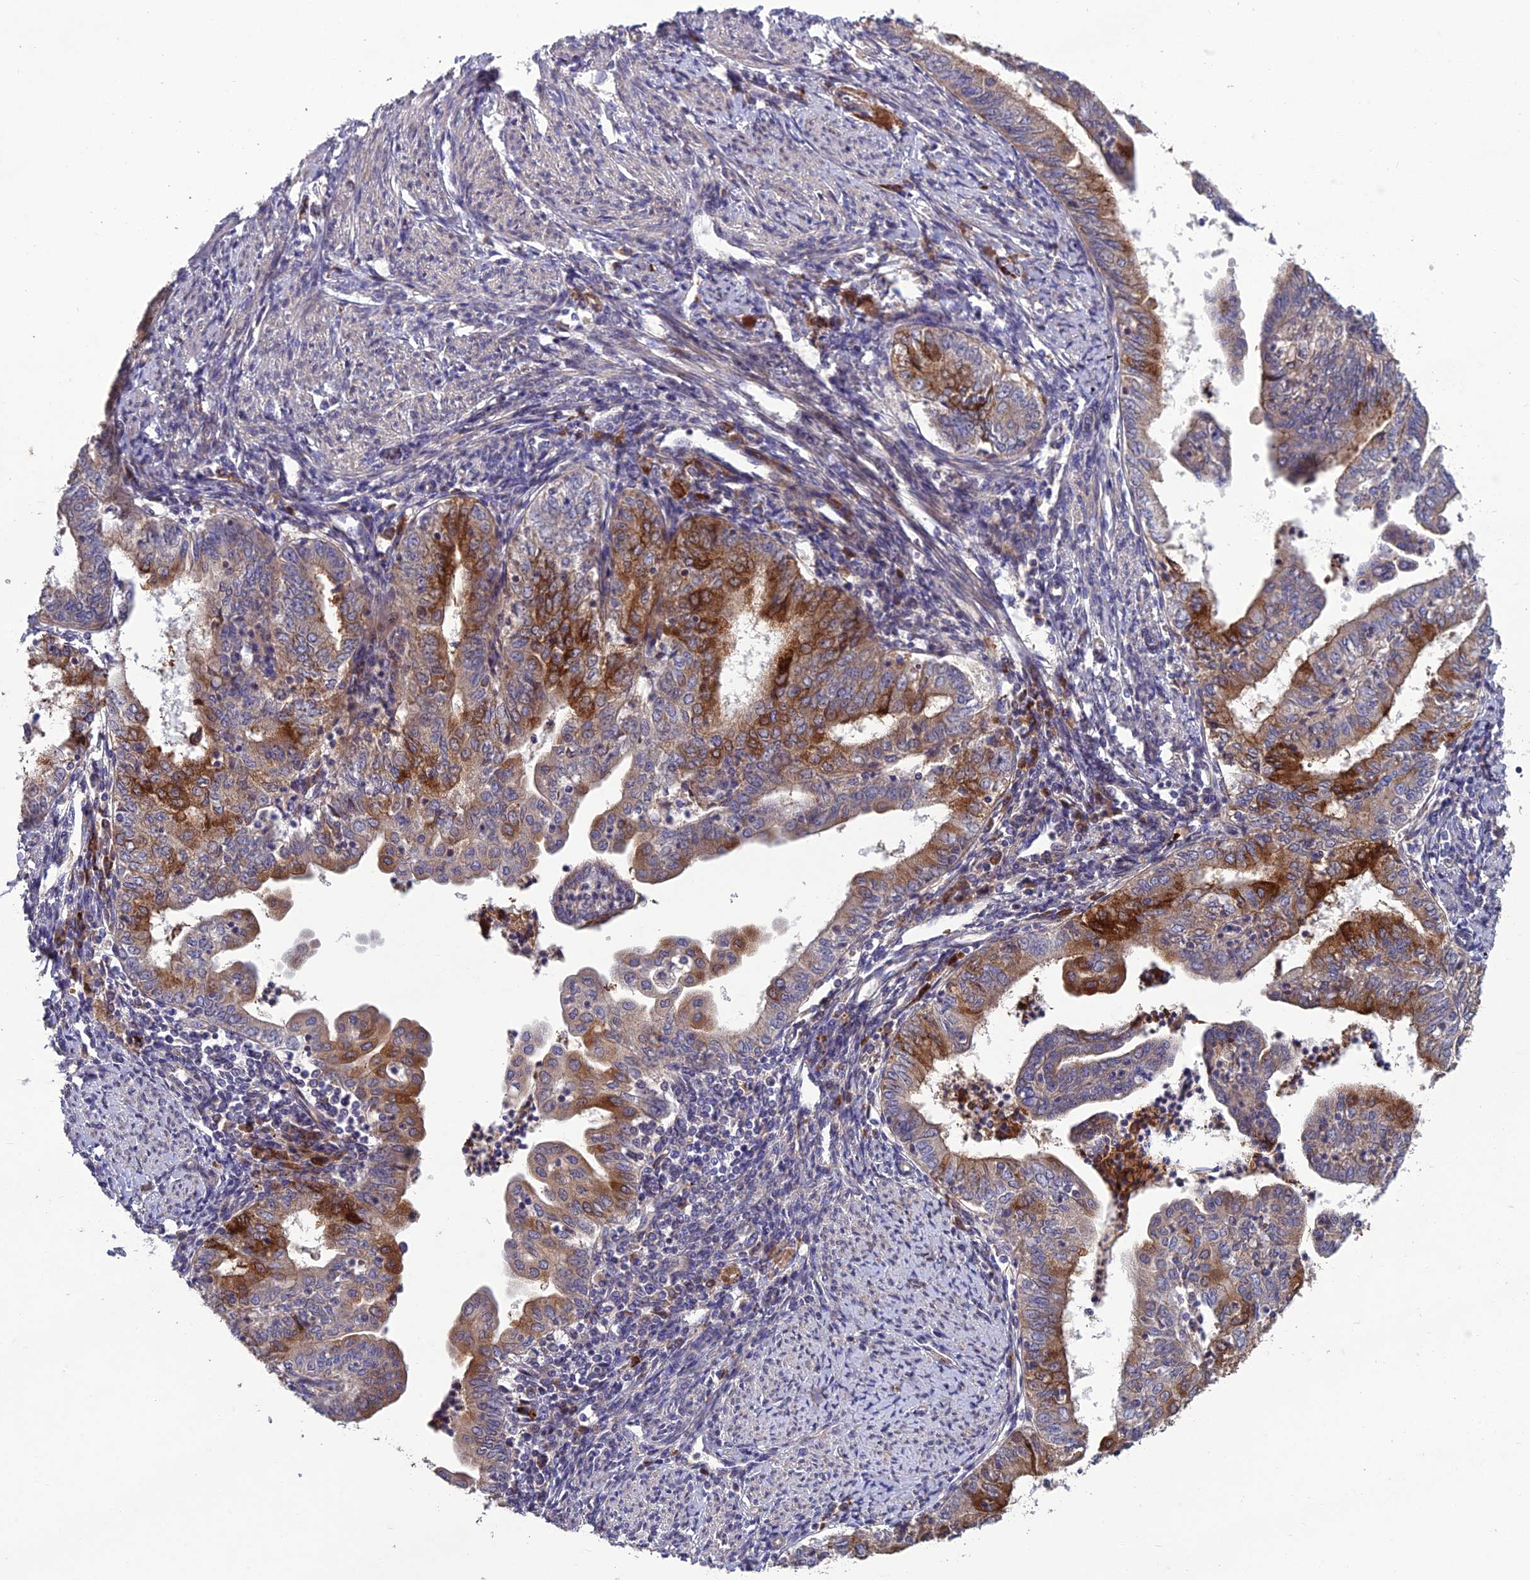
{"staining": {"intensity": "moderate", "quantity": "25%-75%", "location": "cytoplasmic/membranous"}, "tissue": "endometrial cancer", "cell_type": "Tumor cells", "image_type": "cancer", "snomed": [{"axis": "morphology", "description": "Adenocarcinoma, NOS"}, {"axis": "topography", "description": "Endometrium"}], "caption": "This micrograph reveals immunohistochemistry (IHC) staining of endometrial adenocarcinoma, with medium moderate cytoplasmic/membranous positivity in approximately 25%-75% of tumor cells.", "gene": "ADIPOR2", "patient": {"sex": "female", "age": 66}}